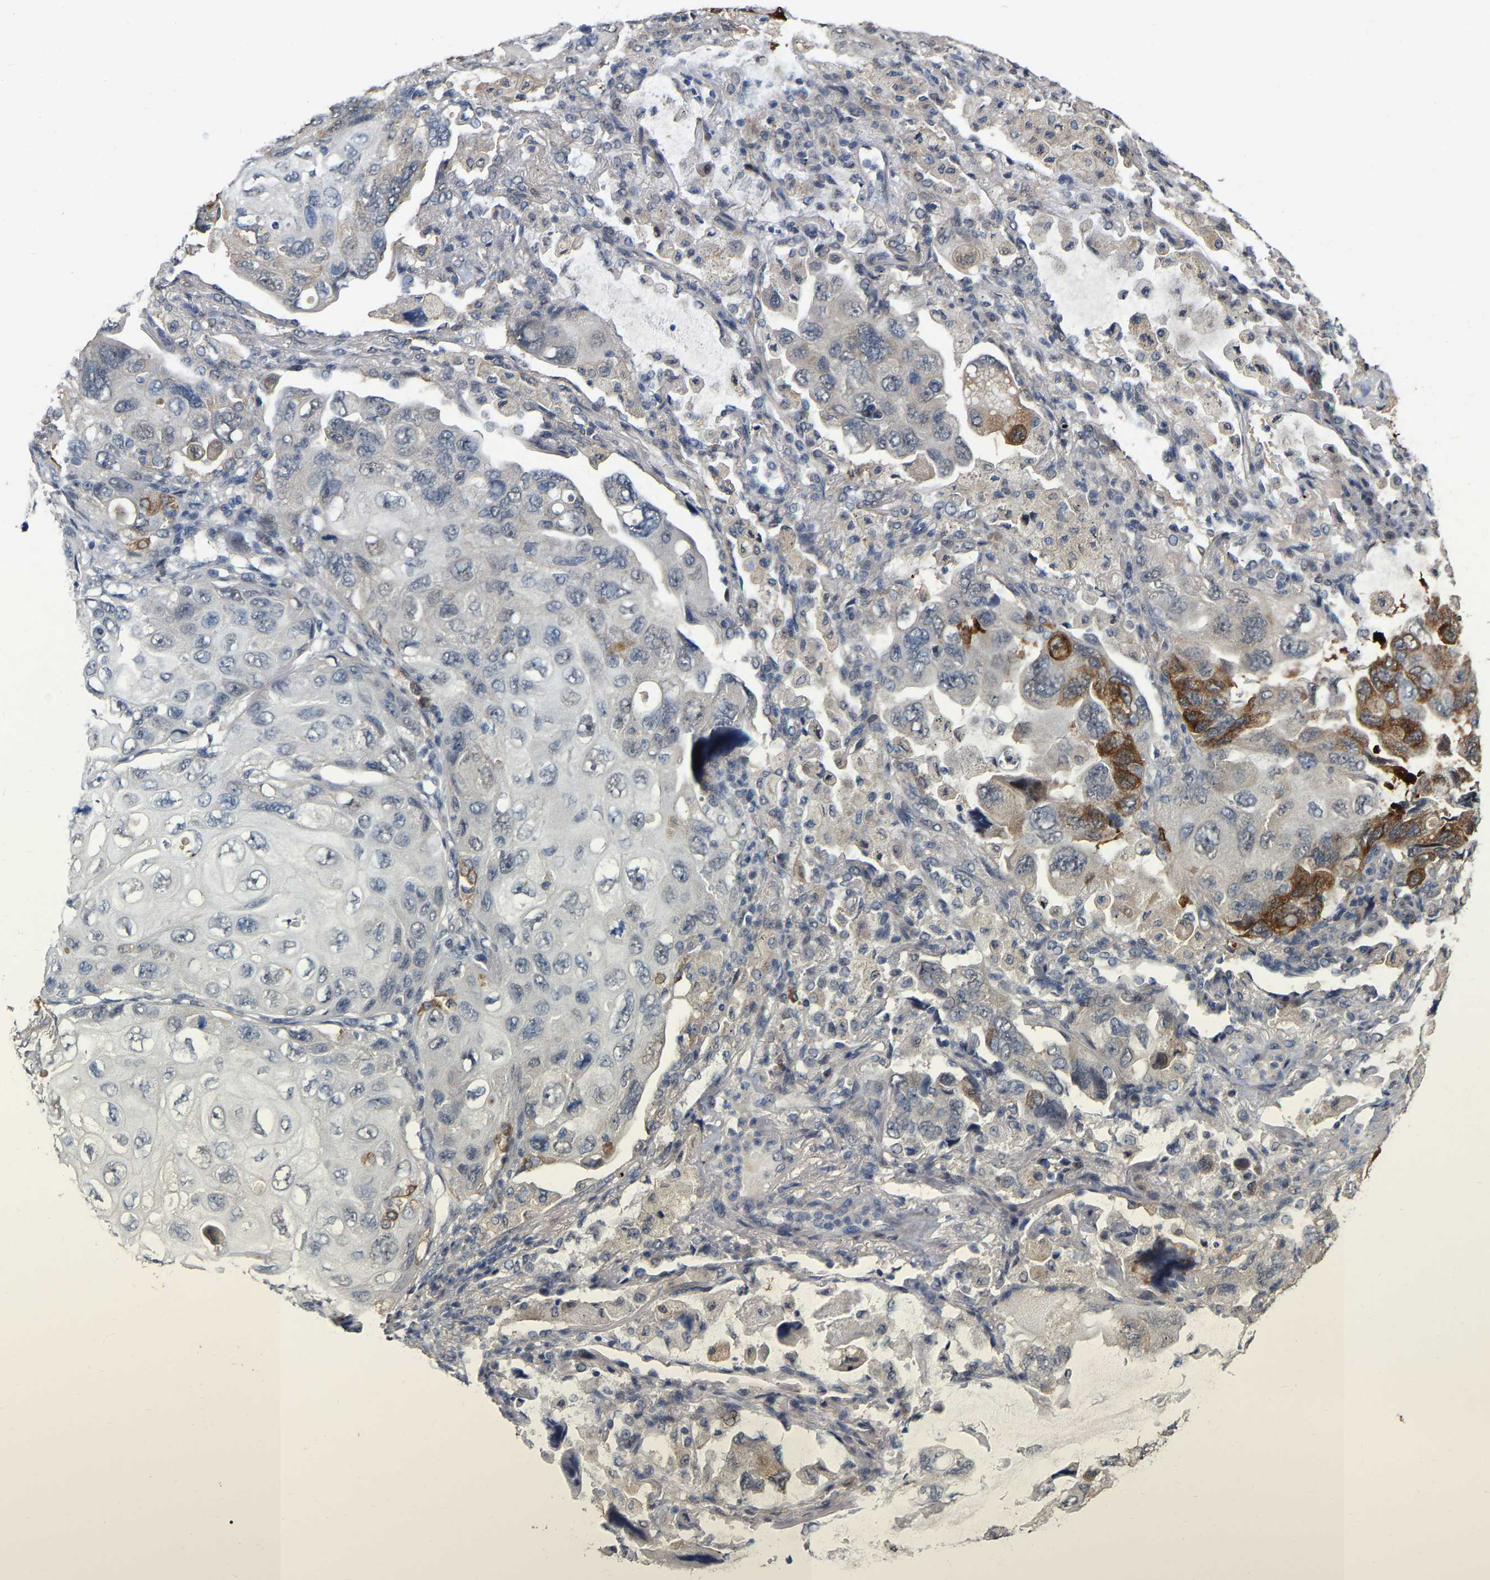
{"staining": {"intensity": "strong", "quantity": "<25%", "location": "cytoplasmic/membranous"}, "tissue": "lung cancer", "cell_type": "Tumor cells", "image_type": "cancer", "snomed": [{"axis": "morphology", "description": "Squamous cell carcinoma, NOS"}, {"axis": "topography", "description": "Lung"}], "caption": "Tumor cells show medium levels of strong cytoplasmic/membranous staining in about <25% of cells in human squamous cell carcinoma (lung).", "gene": "RUVBL1", "patient": {"sex": "female", "age": 73}}